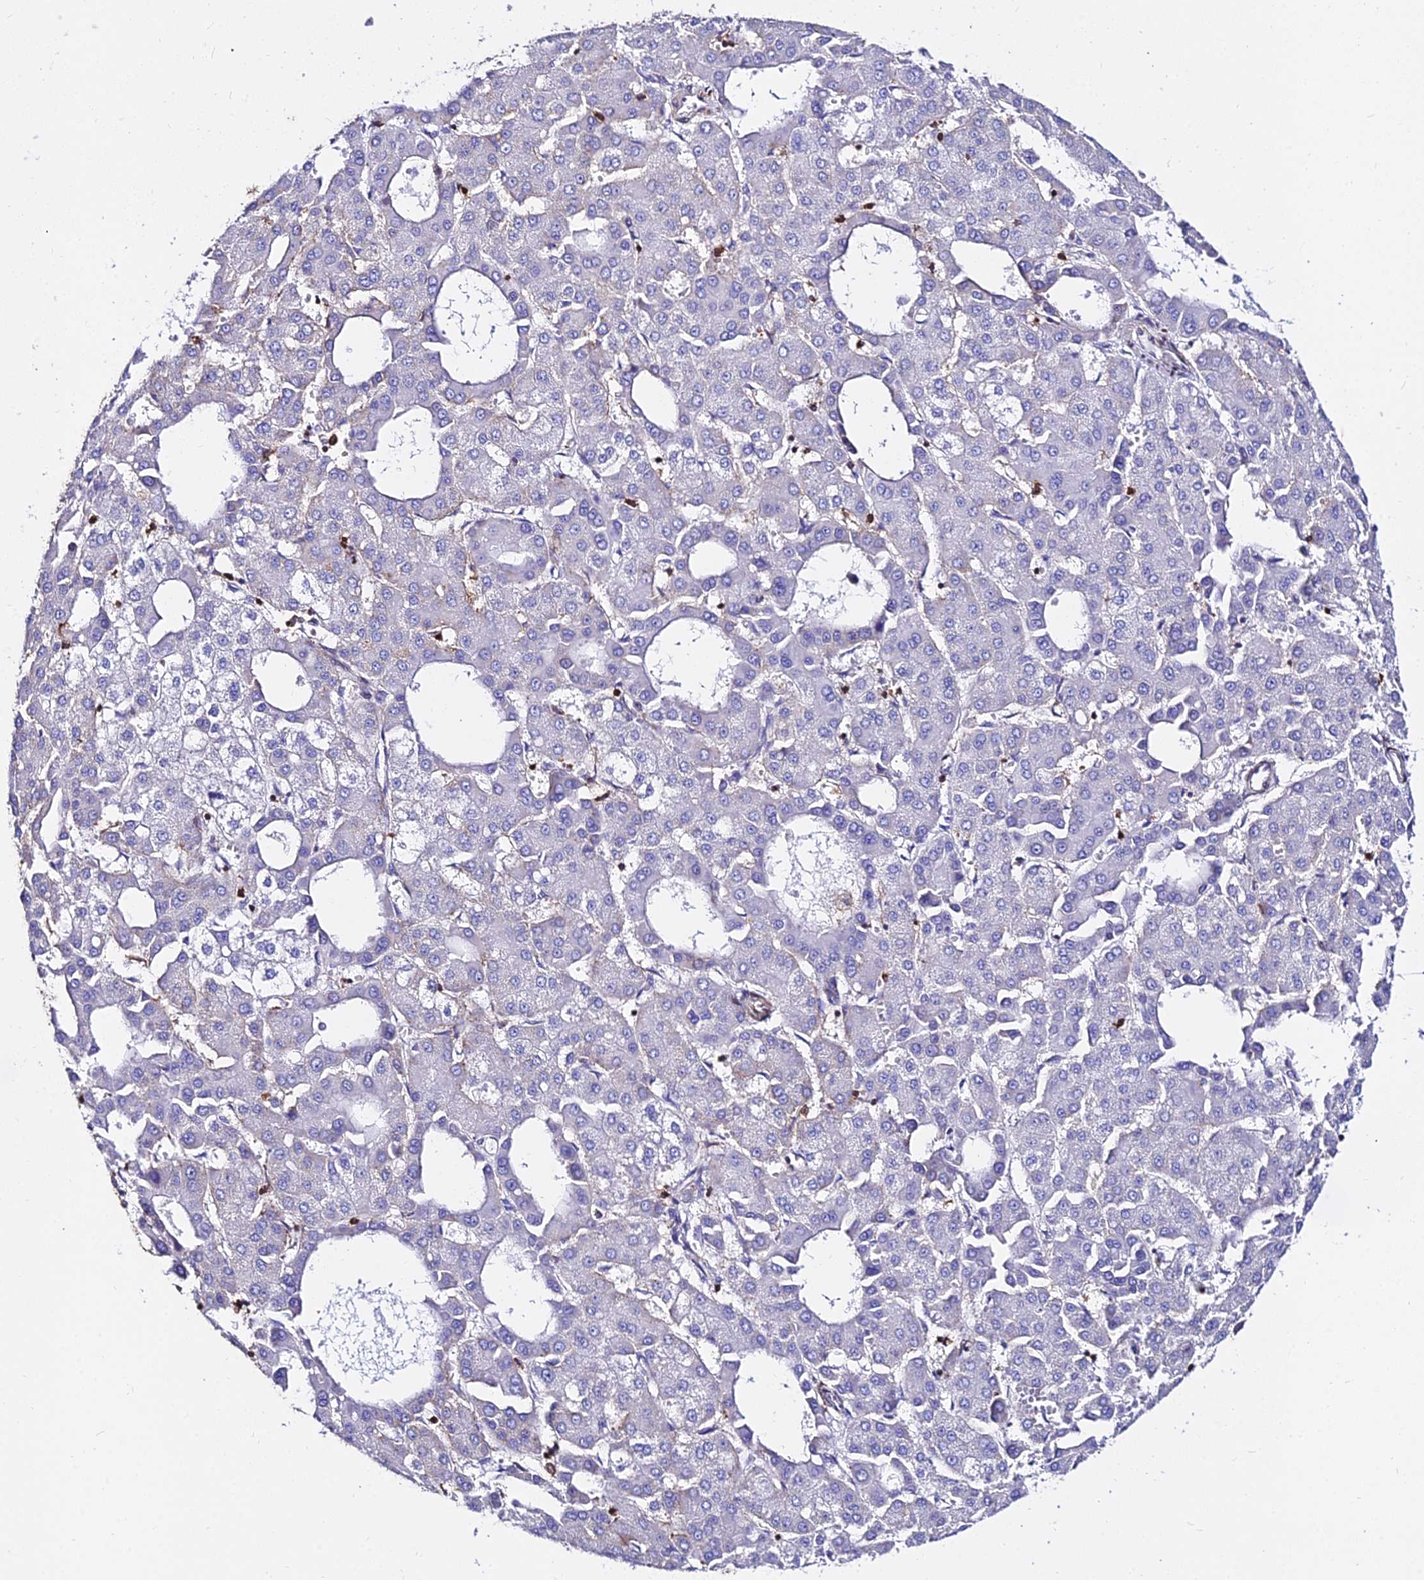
{"staining": {"intensity": "negative", "quantity": "none", "location": "none"}, "tissue": "liver cancer", "cell_type": "Tumor cells", "image_type": "cancer", "snomed": [{"axis": "morphology", "description": "Carcinoma, Hepatocellular, NOS"}, {"axis": "topography", "description": "Liver"}], "caption": "The immunohistochemistry histopathology image has no significant staining in tumor cells of hepatocellular carcinoma (liver) tissue.", "gene": "CSRP1", "patient": {"sex": "male", "age": 47}}